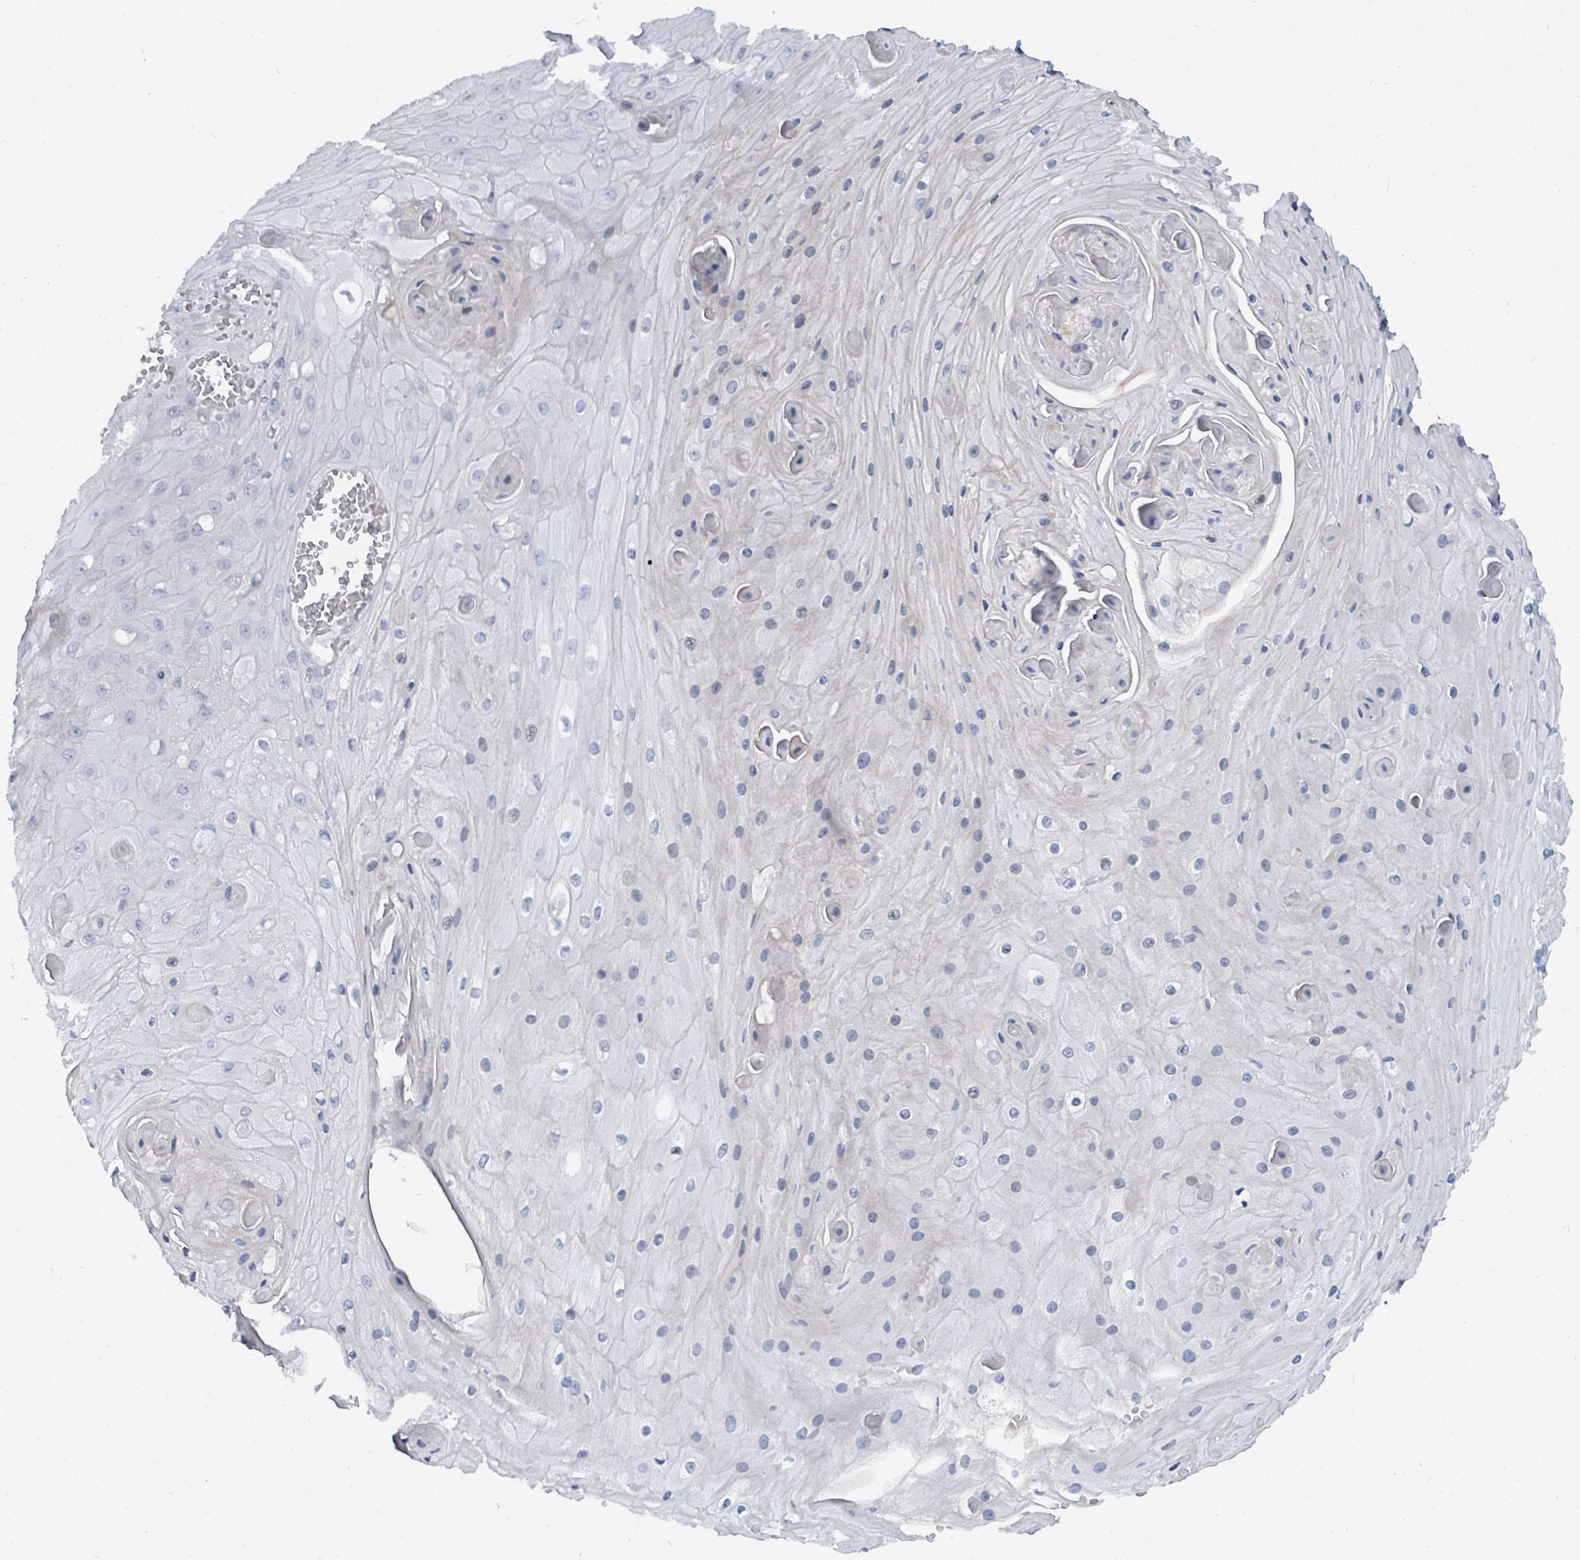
{"staining": {"intensity": "moderate", "quantity": "<25%", "location": "nuclear"}, "tissue": "skin cancer", "cell_type": "Tumor cells", "image_type": "cancer", "snomed": [{"axis": "morphology", "description": "Squamous cell carcinoma, NOS"}, {"axis": "topography", "description": "Skin"}], "caption": "A brown stain labels moderate nuclear positivity of a protein in human squamous cell carcinoma (skin) tumor cells. (Stains: DAB in brown, nuclei in blue, Microscopy: brightfield microscopy at high magnification).", "gene": "SUMO4", "patient": {"sex": "male", "age": 70}}